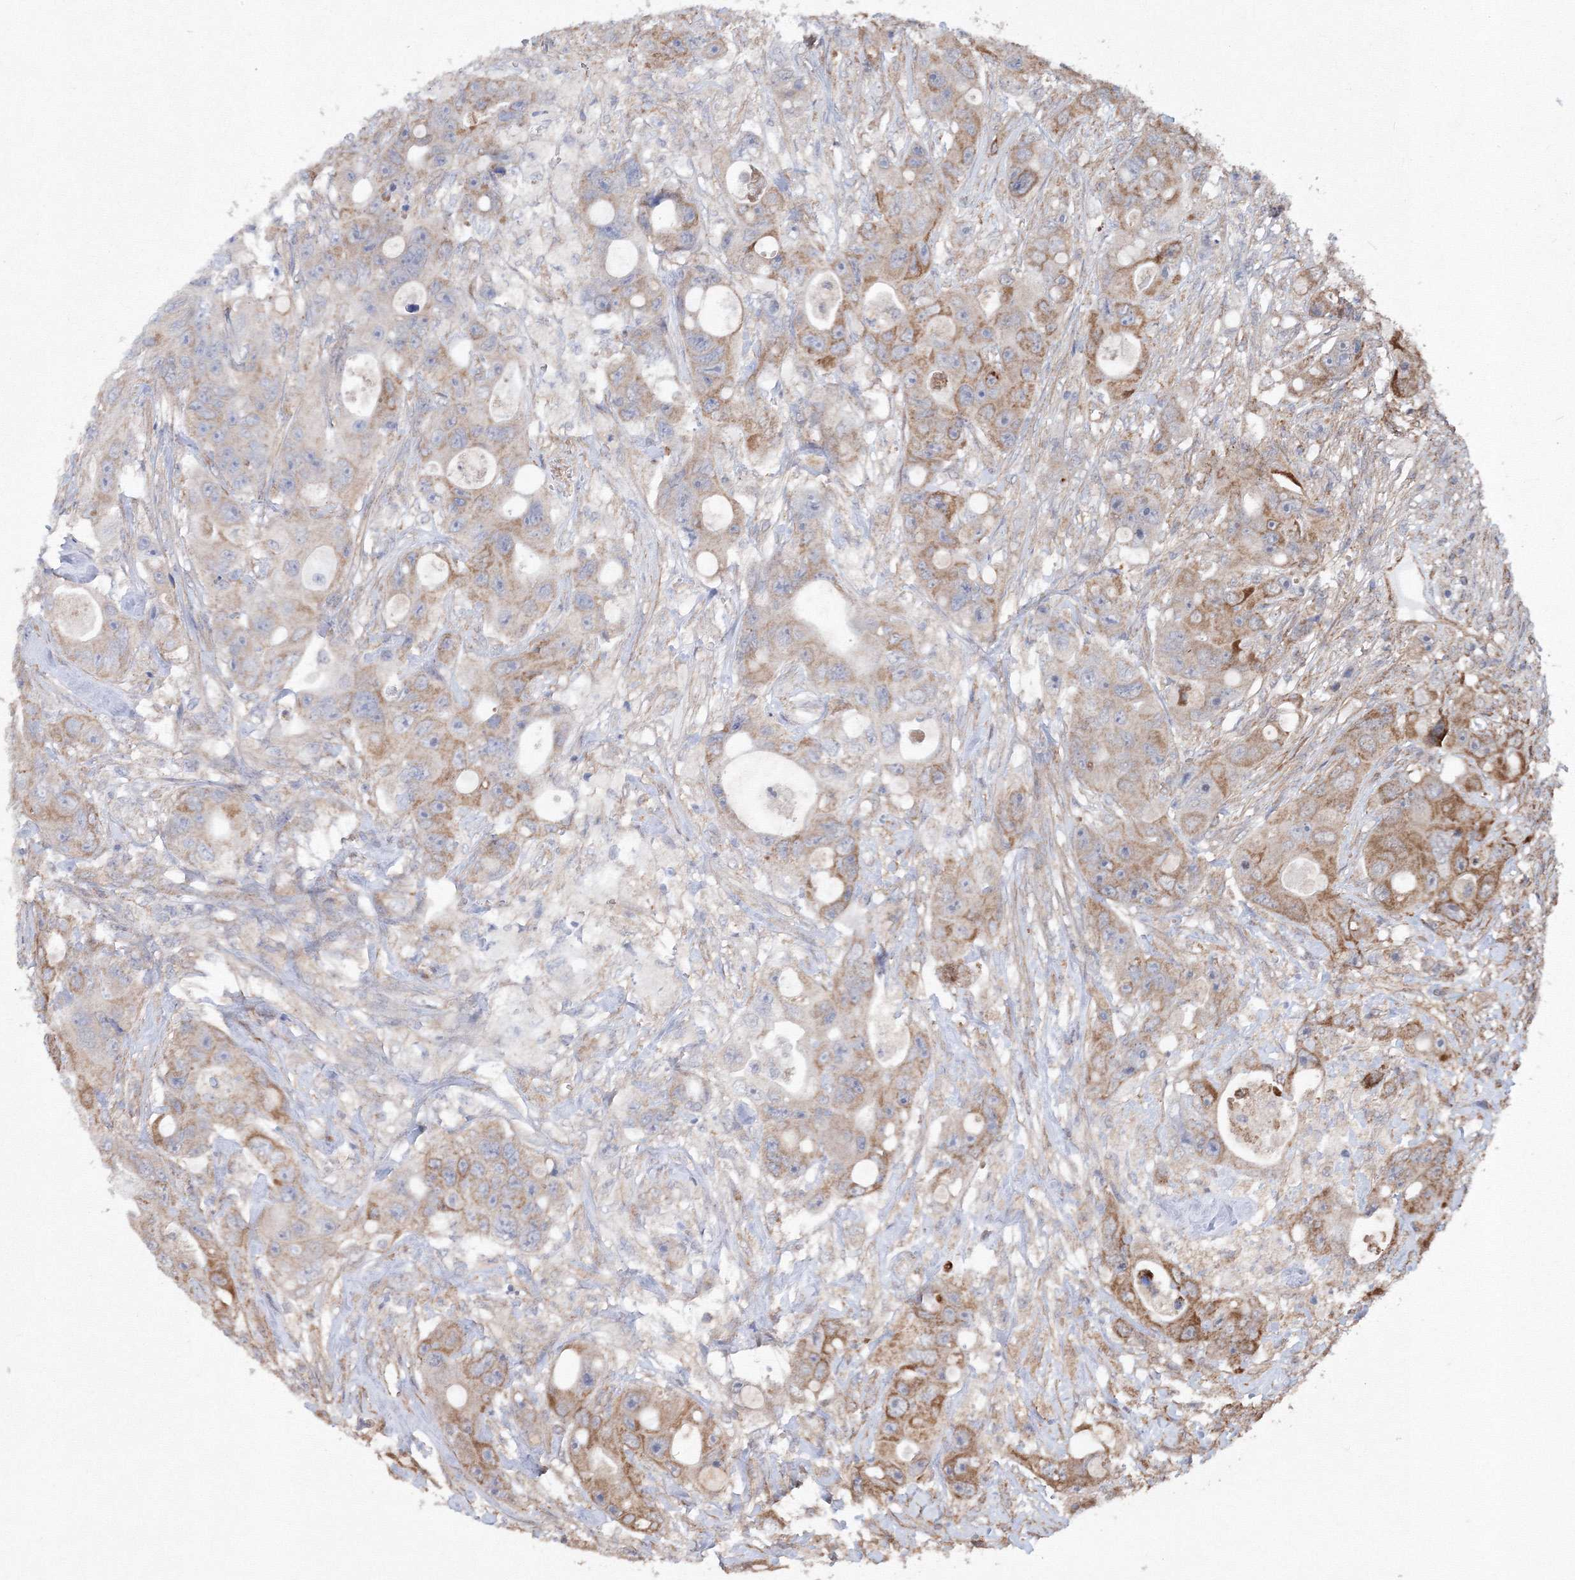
{"staining": {"intensity": "moderate", "quantity": "25%-75%", "location": "cytoplasmic/membranous"}, "tissue": "colorectal cancer", "cell_type": "Tumor cells", "image_type": "cancer", "snomed": [{"axis": "morphology", "description": "Adenocarcinoma, NOS"}, {"axis": "topography", "description": "Colon"}], "caption": "High-magnification brightfield microscopy of adenocarcinoma (colorectal) stained with DAB (3,3'-diaminobenzidine) (brown) and counterstained with hematoxylin (blue). tumor cells exhibit moderate cytoplasmic/membranous staining is identified in about25%-75% of cells. Using DAB (3,3'-diaminobenzidine) (brown) and hematoxylin (blue) stains, captured at high magnification using brightfield microscopy.", "gene": "TMEM139", "patient": {"sex": "female", "age": 46}}